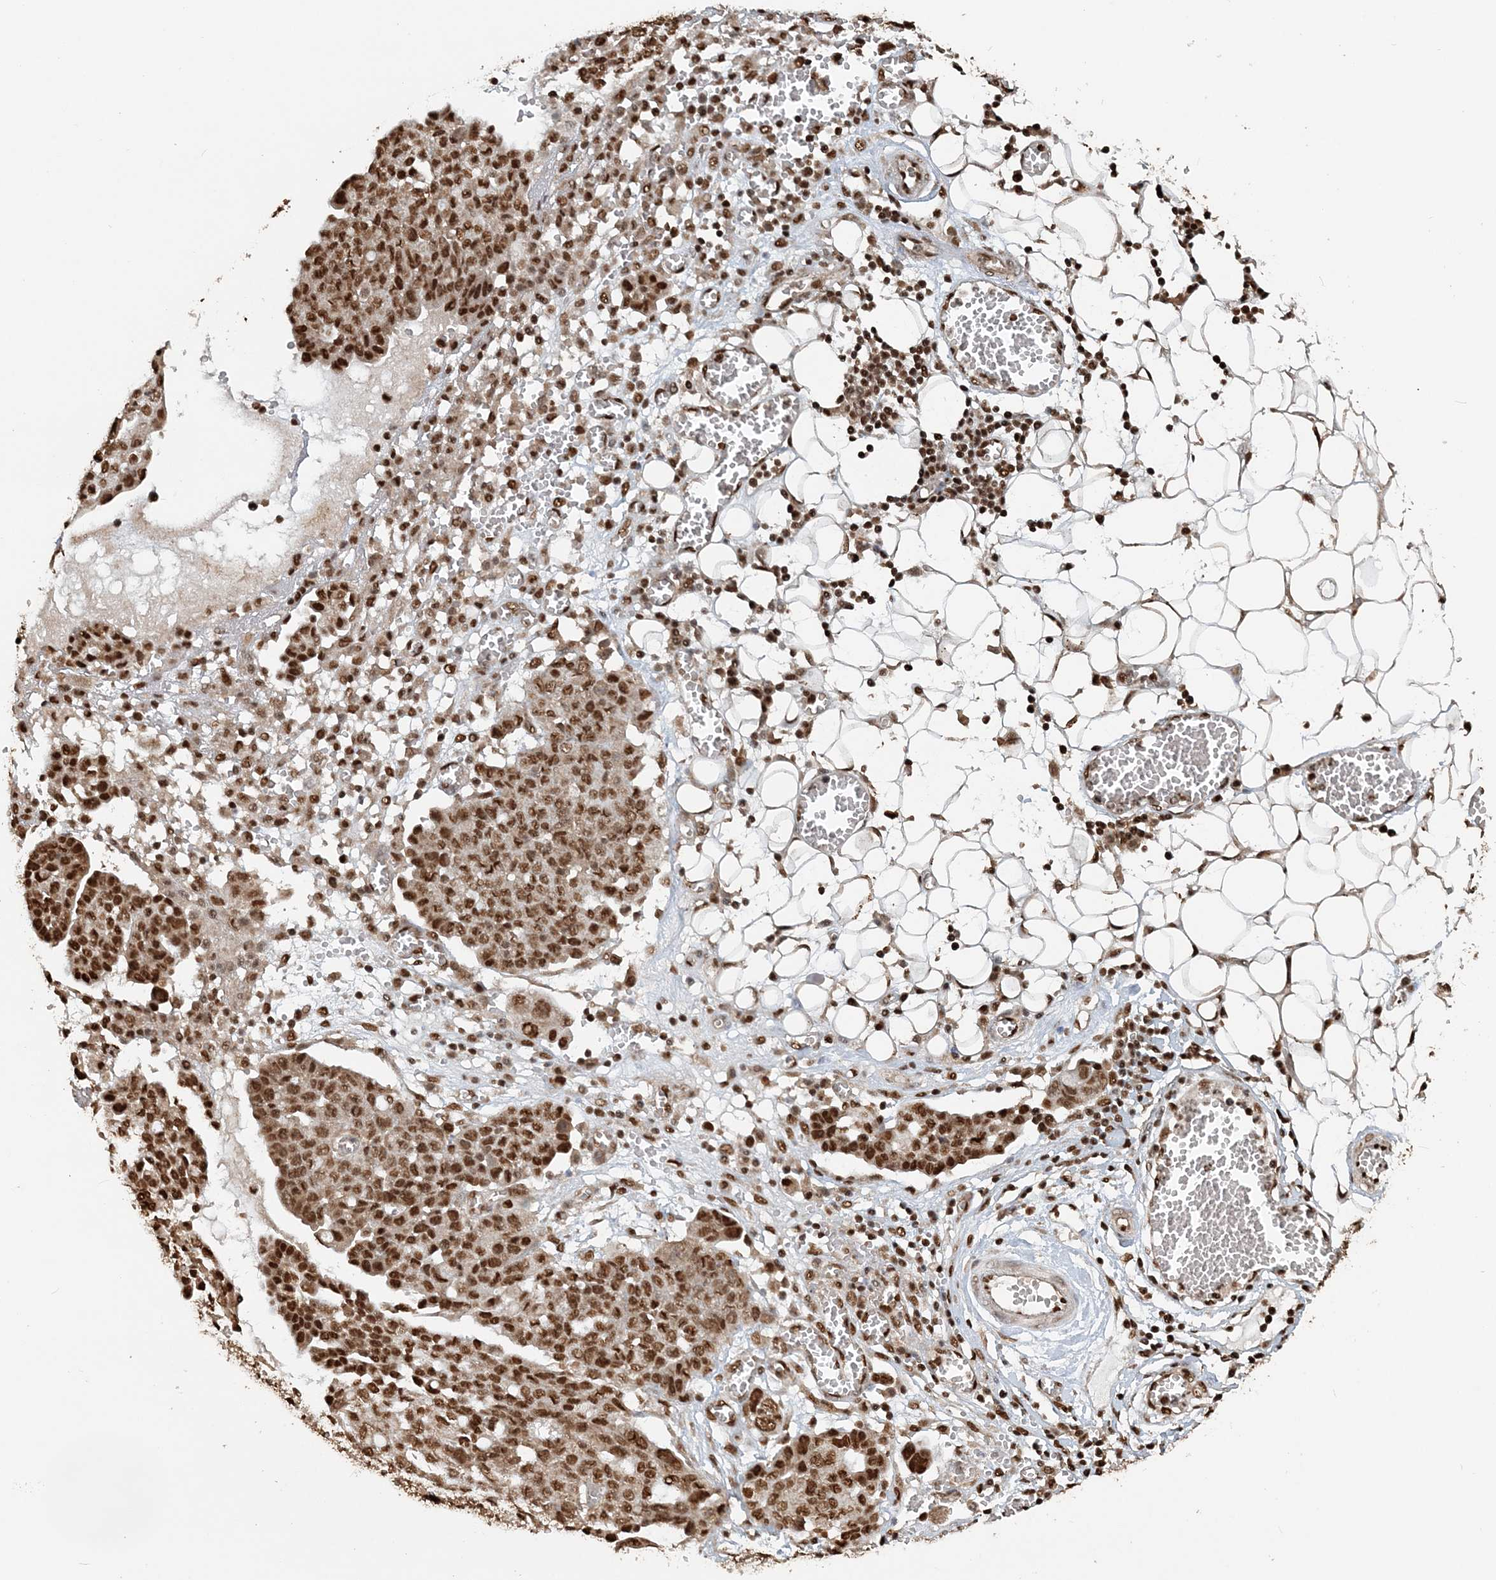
{"staining": {"intensity": "moderate", "quantity": ">75%", "location": "nuclear"}, "tissue": "ovarian cancer", "cell_type": "Tumor cells", "image_type": "cancer", "snomed": [{"axis": "morphology", "description": "Cystadenocarcinoma, serous, NOS"}, {"axis": "topography", "description": "Soft tissue"}, {"axis": "topography", "description": "Ovary"}], "caption": "Protein staining reveals moderate nuclear expression in approximately >75% of tumor cells in ovarian cancer.", "gene": "ARHGAP35", "patient": {"sex": "female", "age": 57}}